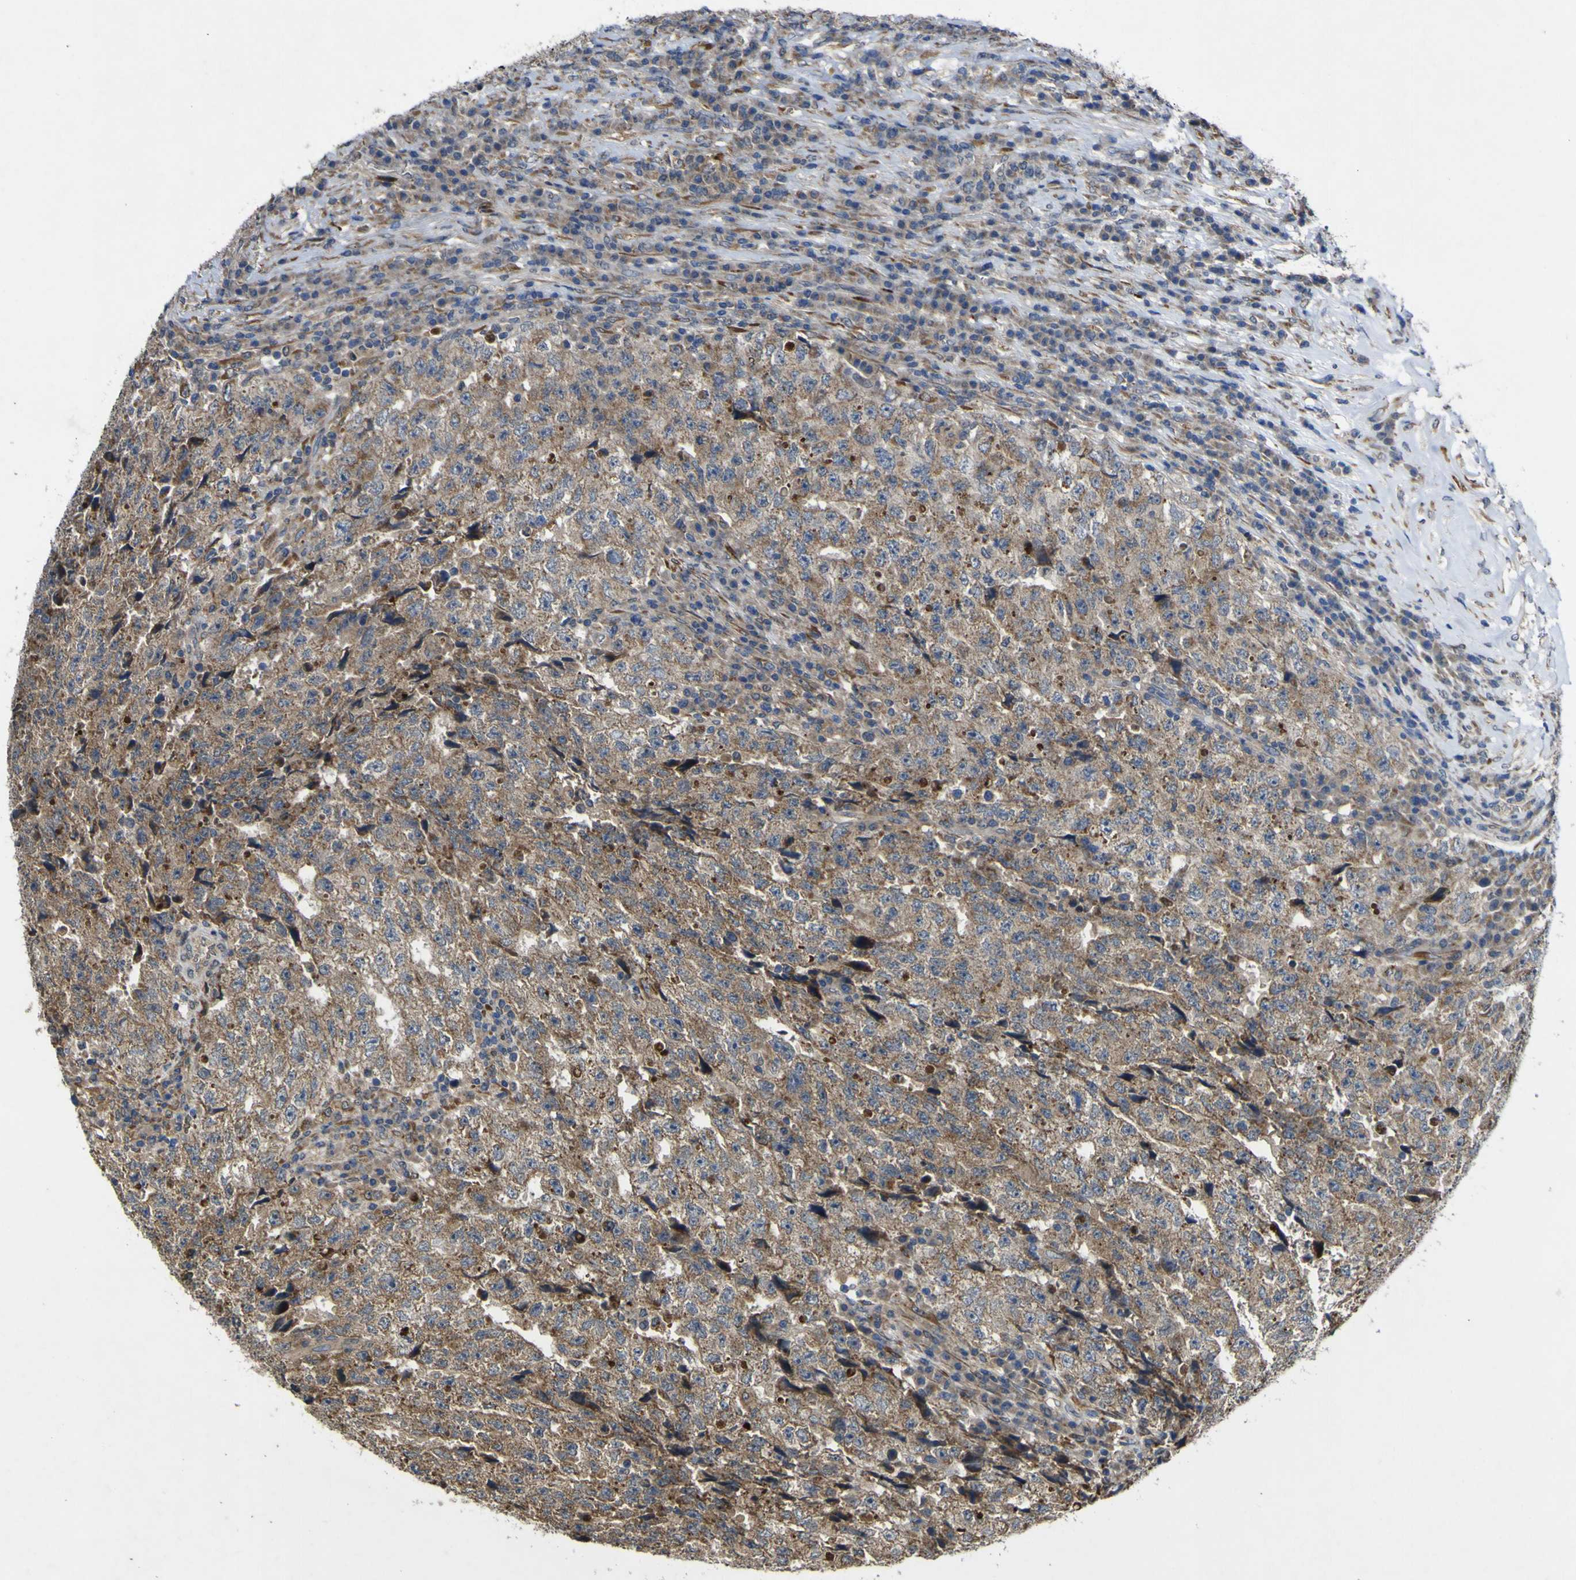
{"staining": {"intensity": "moderate", "quantity": ">75%", "location": "cytoplasmic/membranous"}, "tissue": "testis cancer", "cell_type": "Tumor cells", "image_type": "cancer", "snomed": [{"axis": "morphology", "description": "Necrosis, NOS"}, {"axis": "morphology", "description": "Carcinoma, Embryonal, NOS"}, {"axis": "topography", "description": "Testis"}], "caption": "Moderate cytoplasmic/membranous positivity for a protein is present in approximately >75% of tumor cells of embryonal carcinoma (testis) using immunohistochemistry (IHC).", "gene": "IRAK2", "patient": {"sex": "male", "age": 19}}